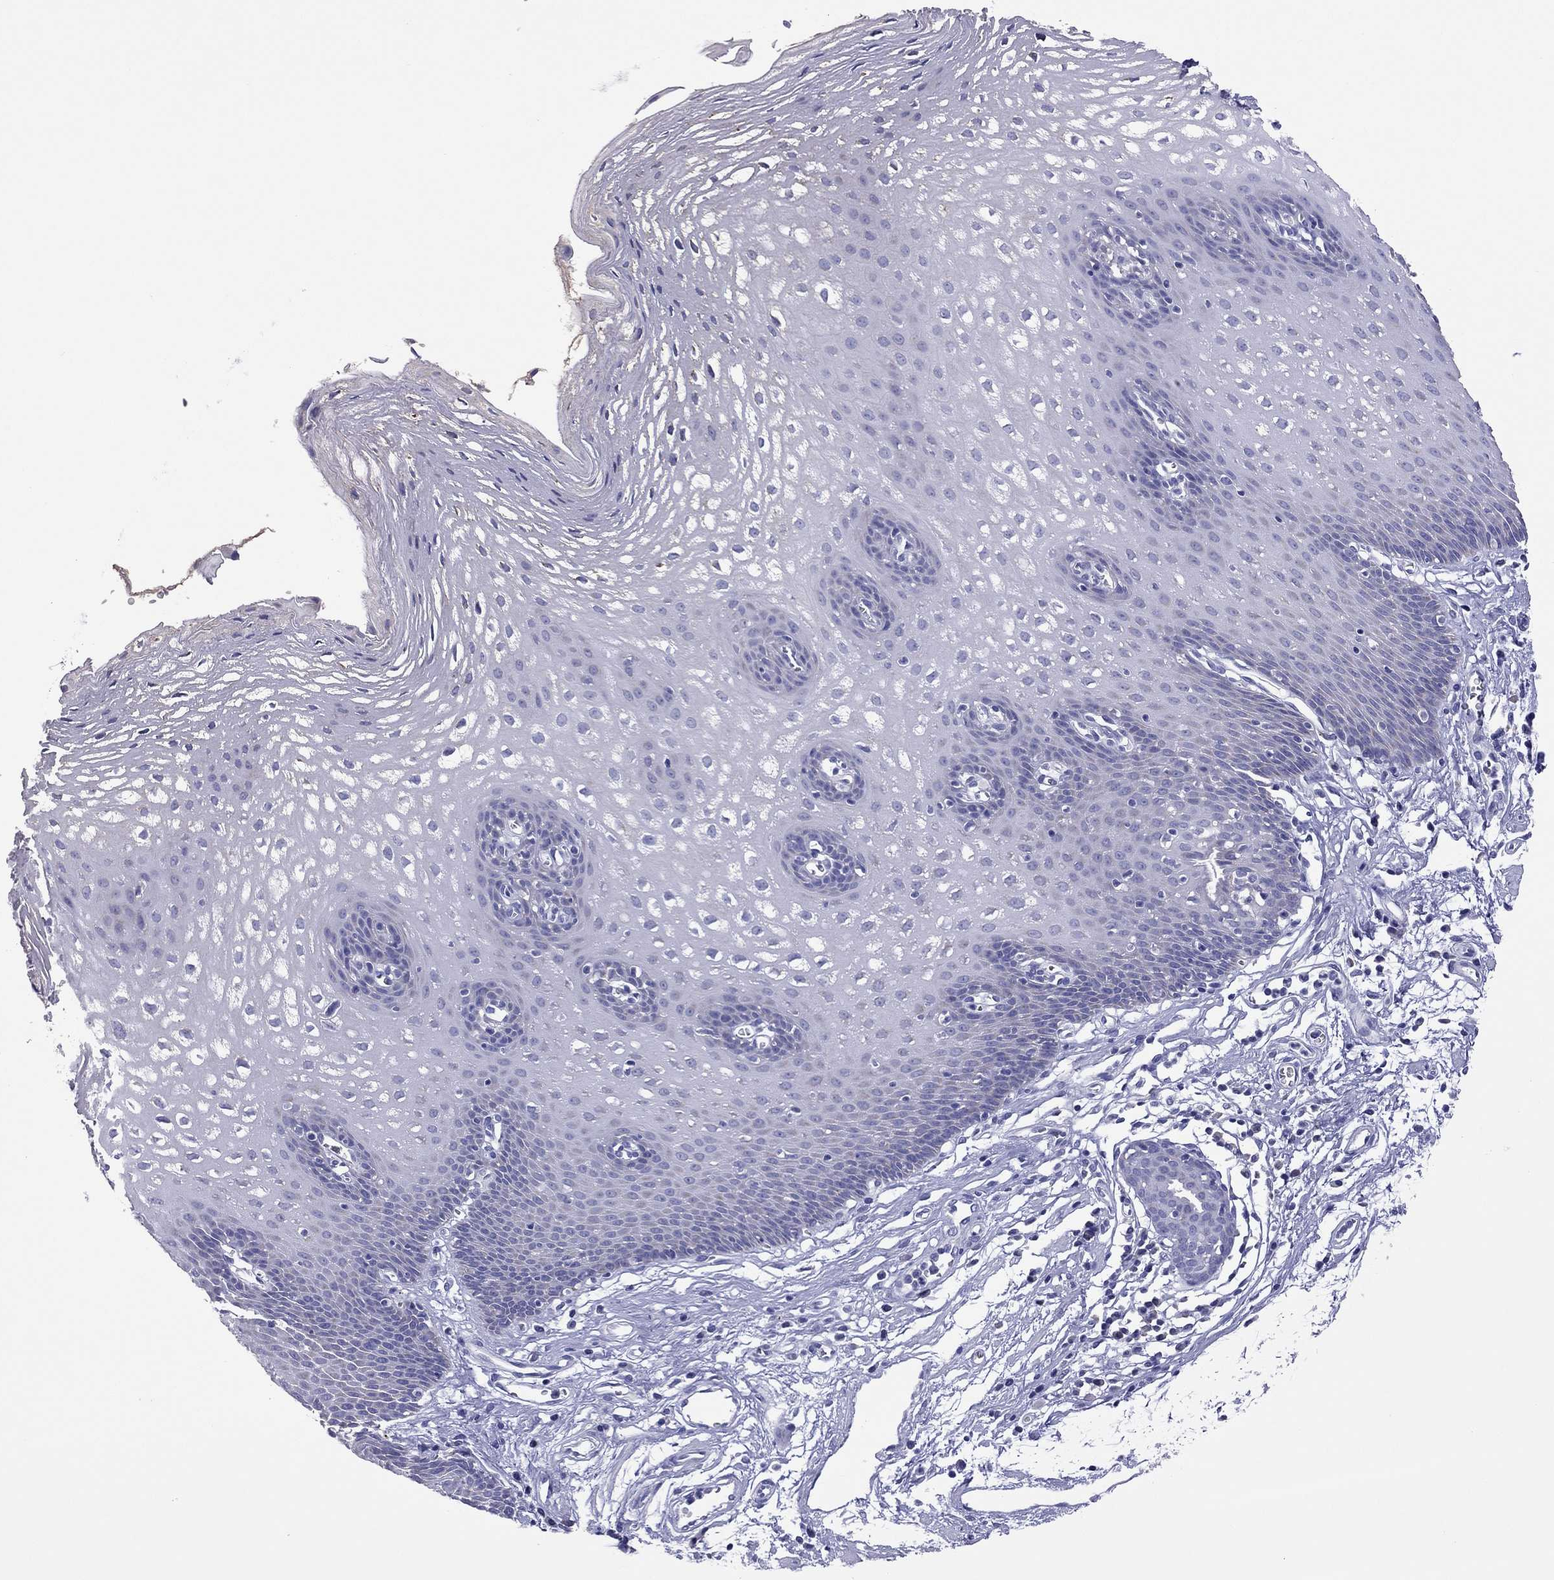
{"staining": {"intensity": "negative", "quantity": "none", "location": "none"}, "tissue": "esophagus", "cell_type": "Squamous epithelial cells", "image_type": "normal", "snomed": [{"axis": "morphology", "description": "Normal tissue, NOS"}, {"axis": "topography", "description": "Esophagus"}], "caption": "DAB immunohistochemical staining of unremarkable human esophagus shows no significant expression in squamous epithelial cells.", "gene": "COL9A1", "patient": {"sex": "male", "age": 72}}